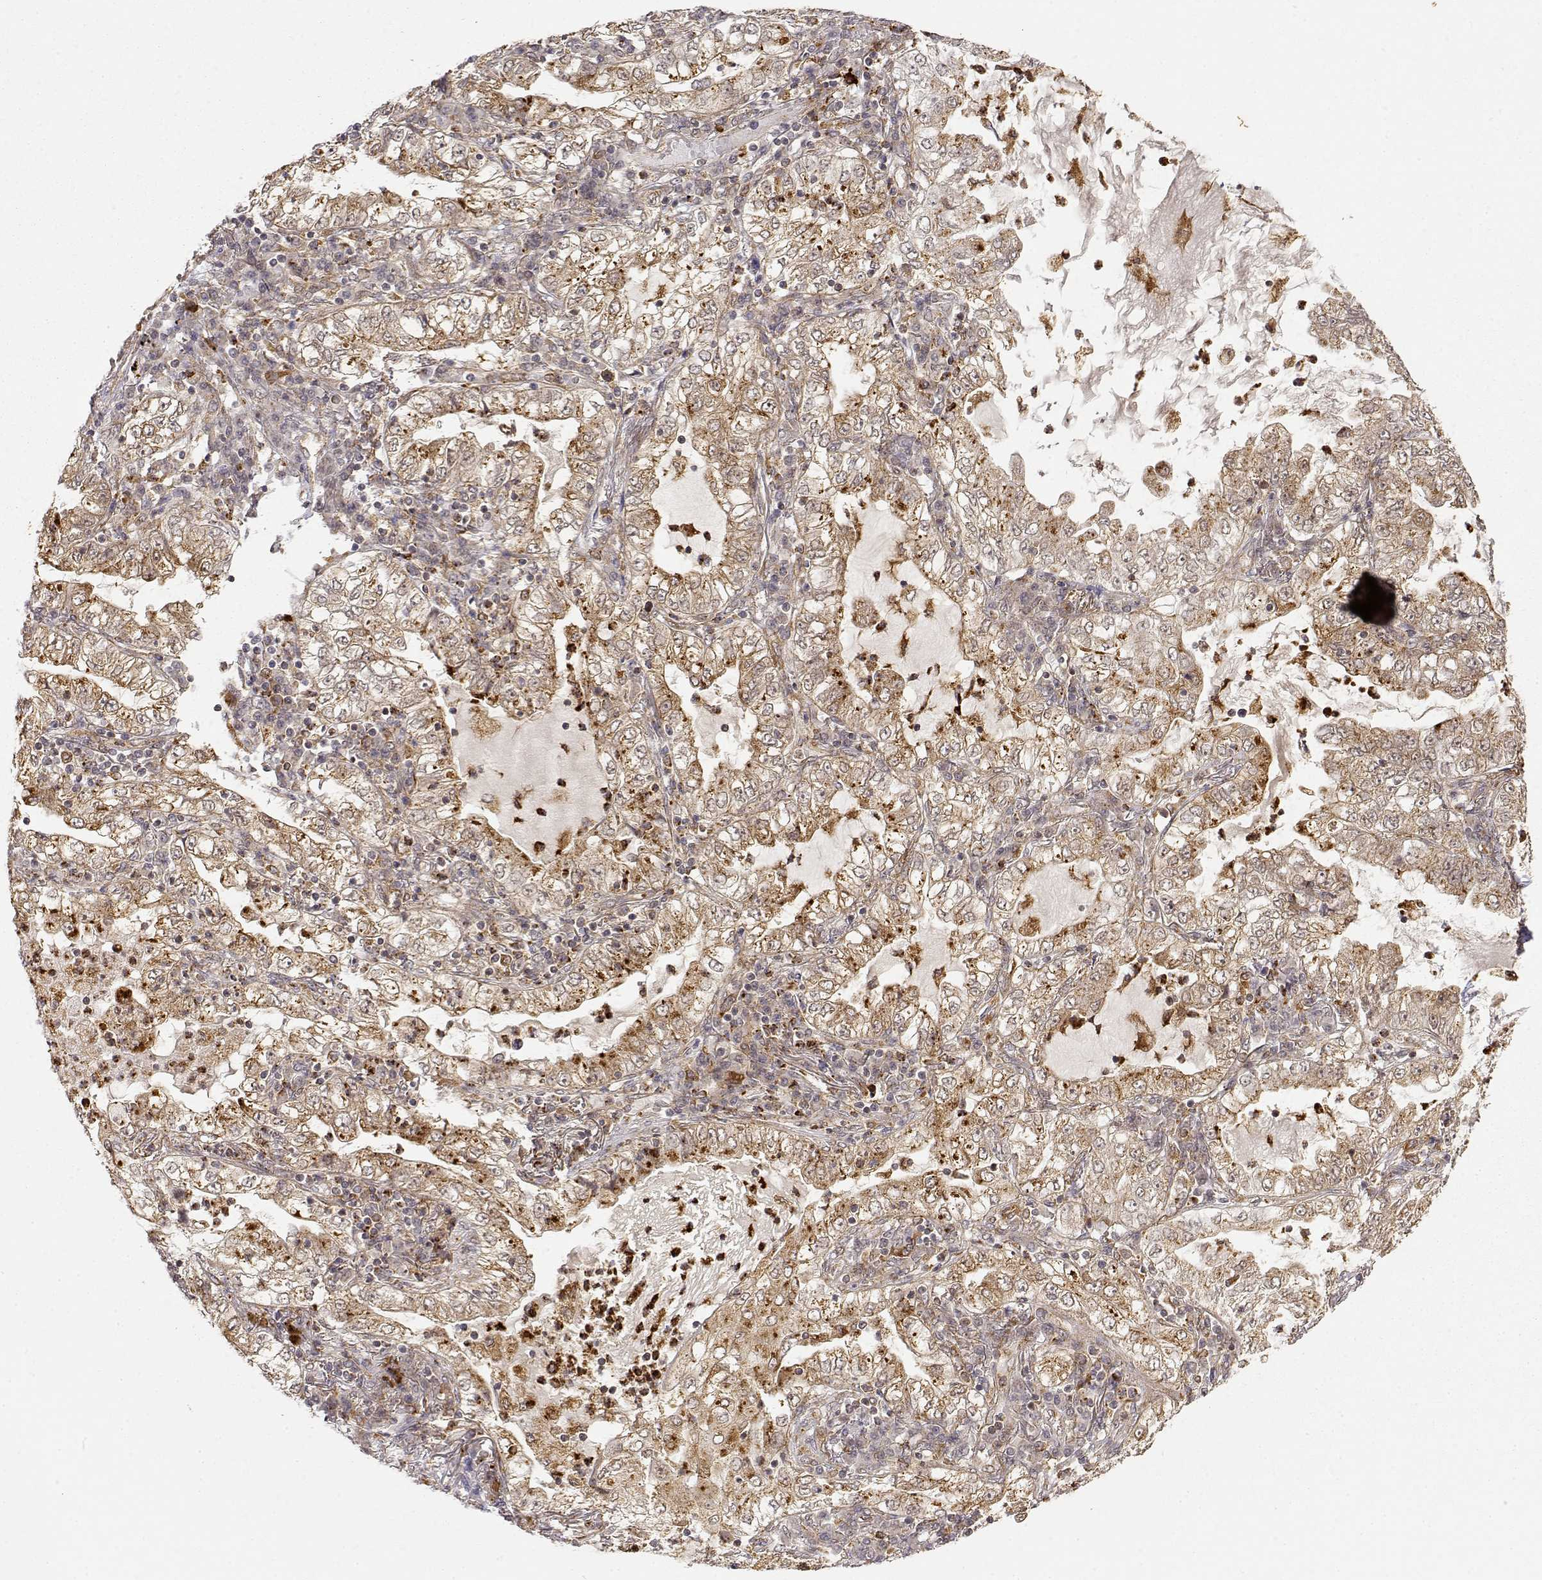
{"staining": {"intensity": "moderate", "quantity": ">75%", "location": "cytoplasmic/membranous"}, "tissue": "lung cancer", "cell_type": "Tumor cells", "image_type": "cancer", "snomed": [{"axis": "morphology", "description": "Adenocarcinoma, NOS"}, {"axis": "topography", "description": "Lung"}], "caption": "Approximately >75% of tumor cells in lung adenocarcinoma demonstrate moderate cytoplasmic/membranous protein expression as visualized by brown immunohistochemical staining.", "gene": "RNF13", "patient": {"sex": "female", "age": 73}}